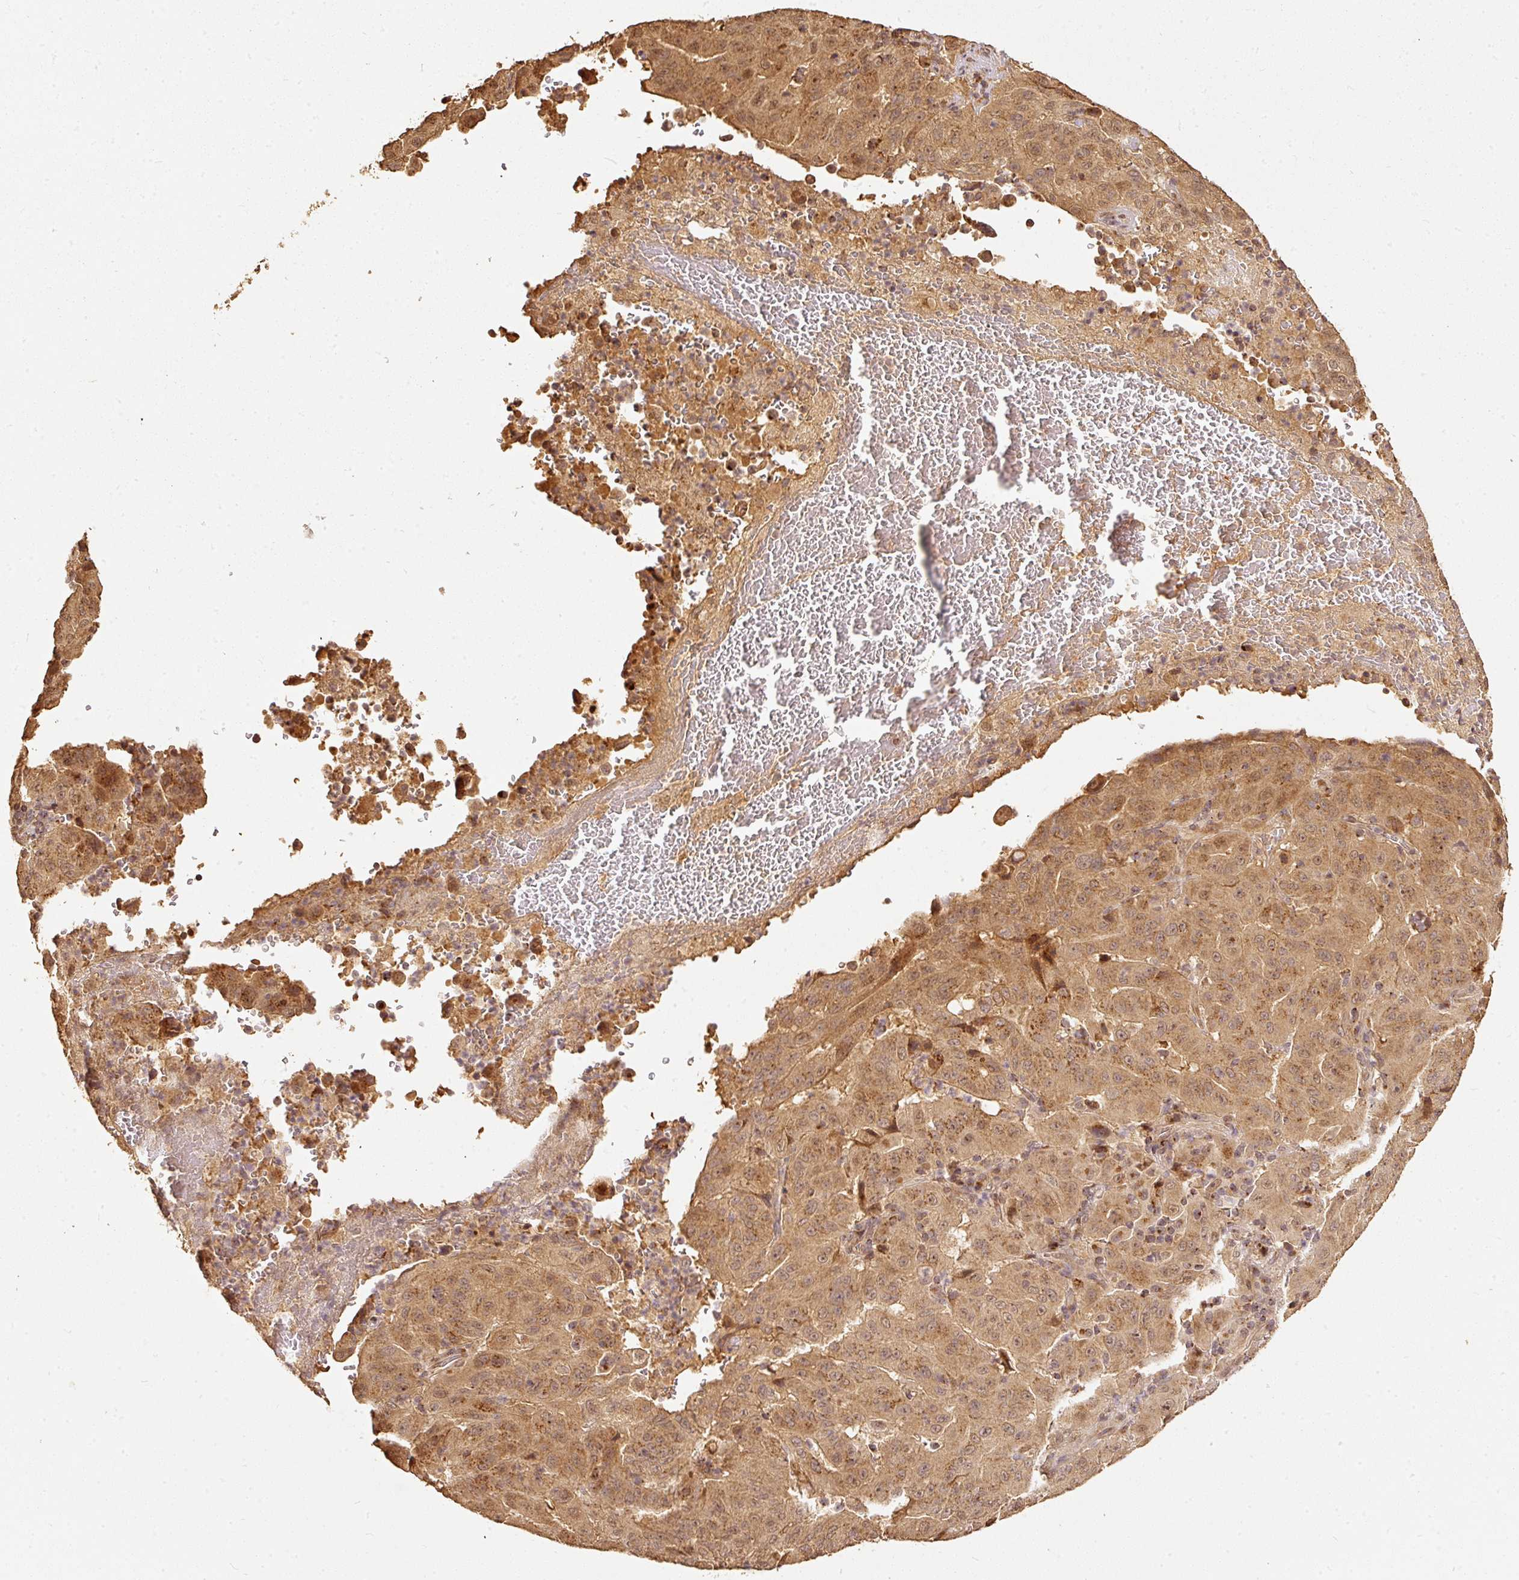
{"staining": {"intensity": "moderate", "quantity": ">75%", "location": "cytoplasmic/membranous"}, "tissue": "pancreatic cancer", "cell_type": "Tumor cells", "image_type": "cancer", "snomed": [{"axis": "morphology", "description": "Adenocarcinoma, NOS"}, {"axis": "topography", "description": "Pancreas"}], "caption": "Immunohistochemical staining of human pancreatic adenocarcinoma exhibits moderate cytoplasmic/membranous protein positivity in about >75% of tumor cells. The staining is performed using DAB (3,3'-diaminobenzidine) brown chromogen to label protein expression. The nuclei are counter-stained blue using hematoxylin.", "gene": "FUT8", "patient": {"sex": "male", "age": 63}}